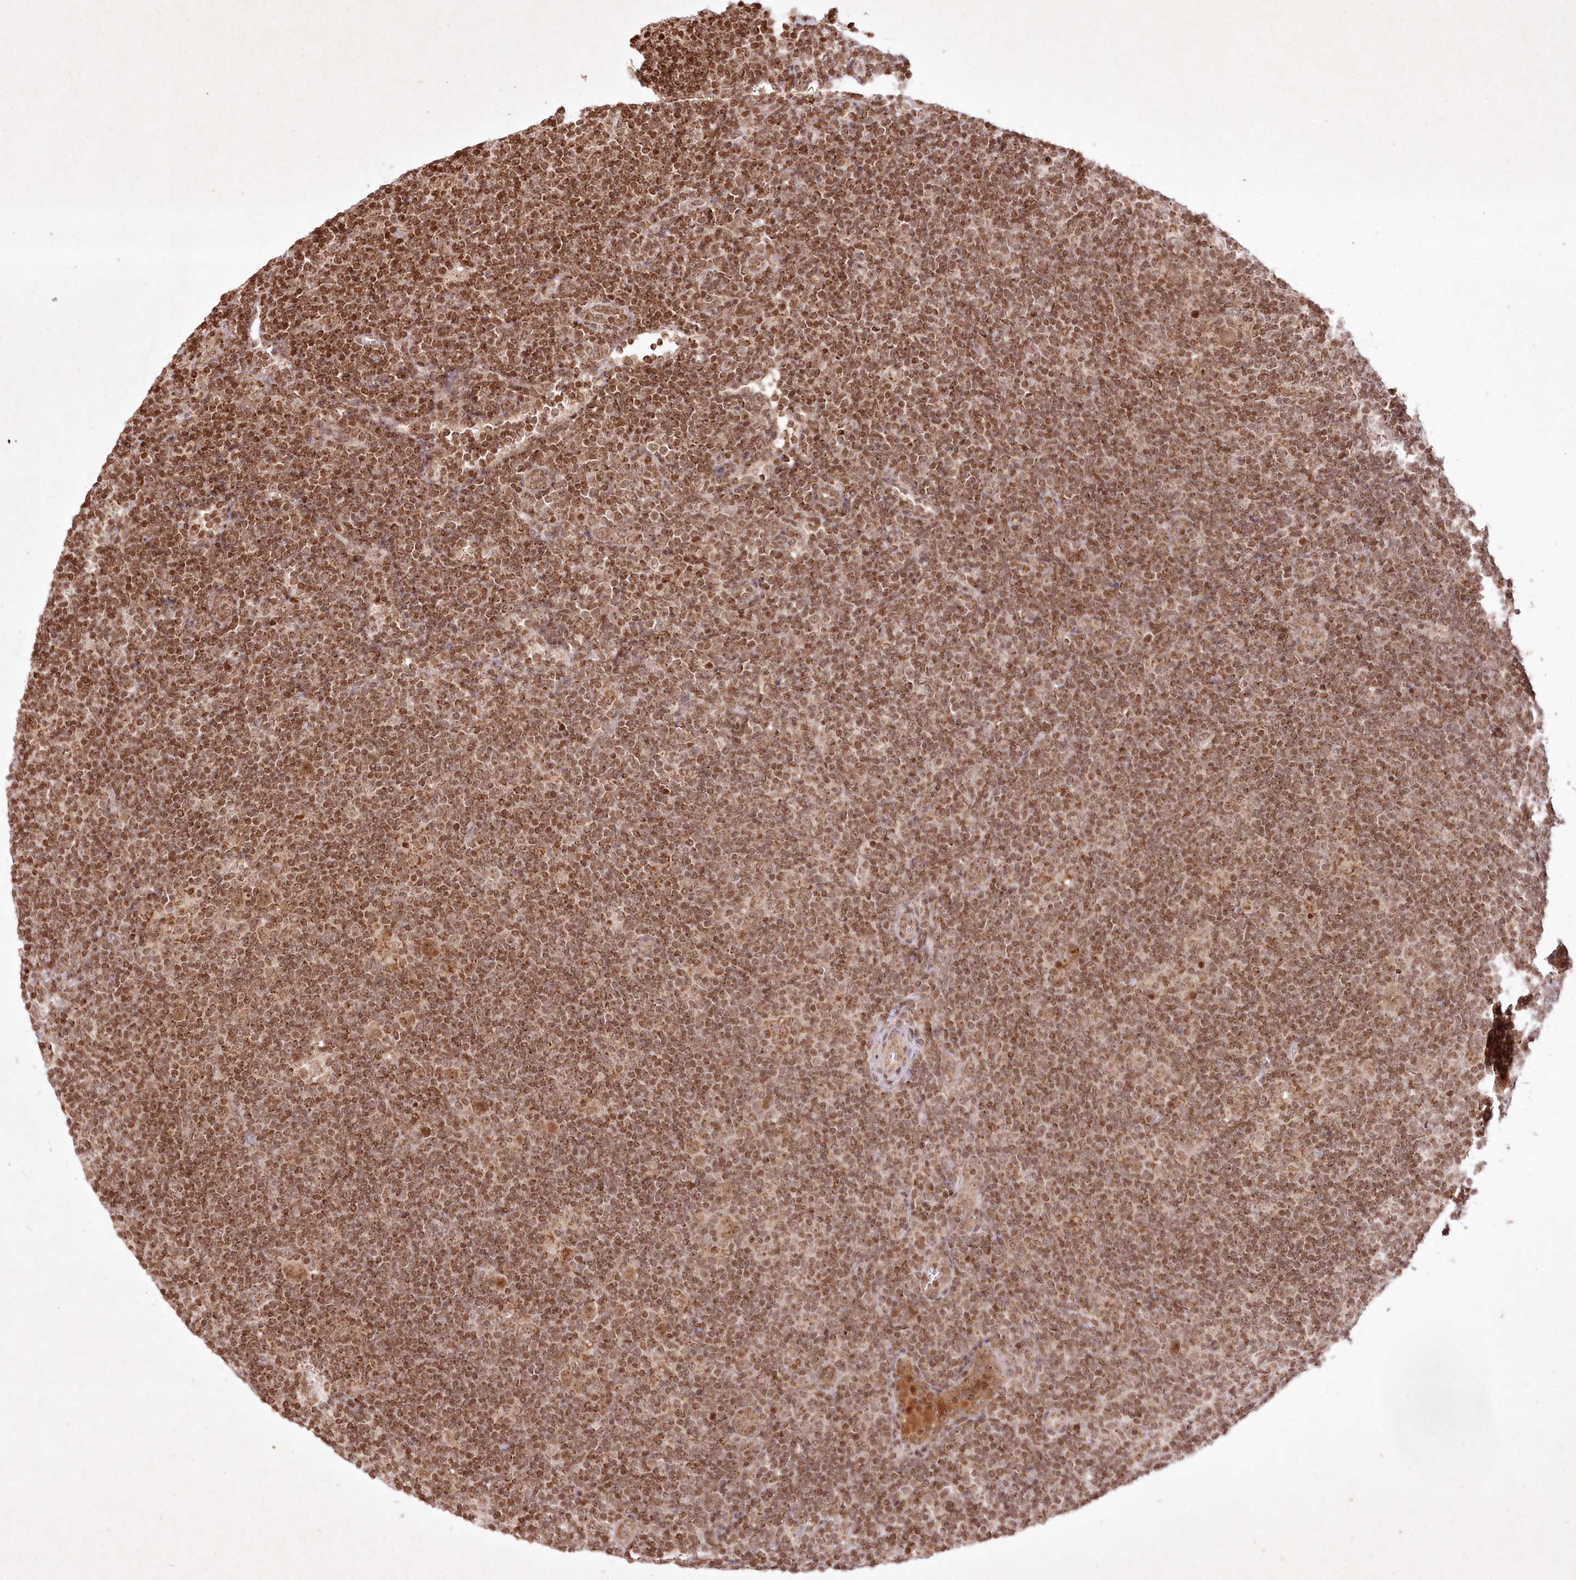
{"staining": {"intensity": "moderate", "quantity": ">75%", "location": "nuclear"}, "tissue": "lymphoma", "cell_type": "Tumor cells", "image_type": "cancer", "snomed": [{"axis": "morphology", "description": "Hodgkin's disease, NOS"}, {"axis": "topography", "description": "Lymph node"}], "caption": "Moderate nuclear staining is appreciated in approximately >75% of tumor cells in lymphoma.", "gene": "CARM1", "patient": {"sex": "female", "age": 57}}